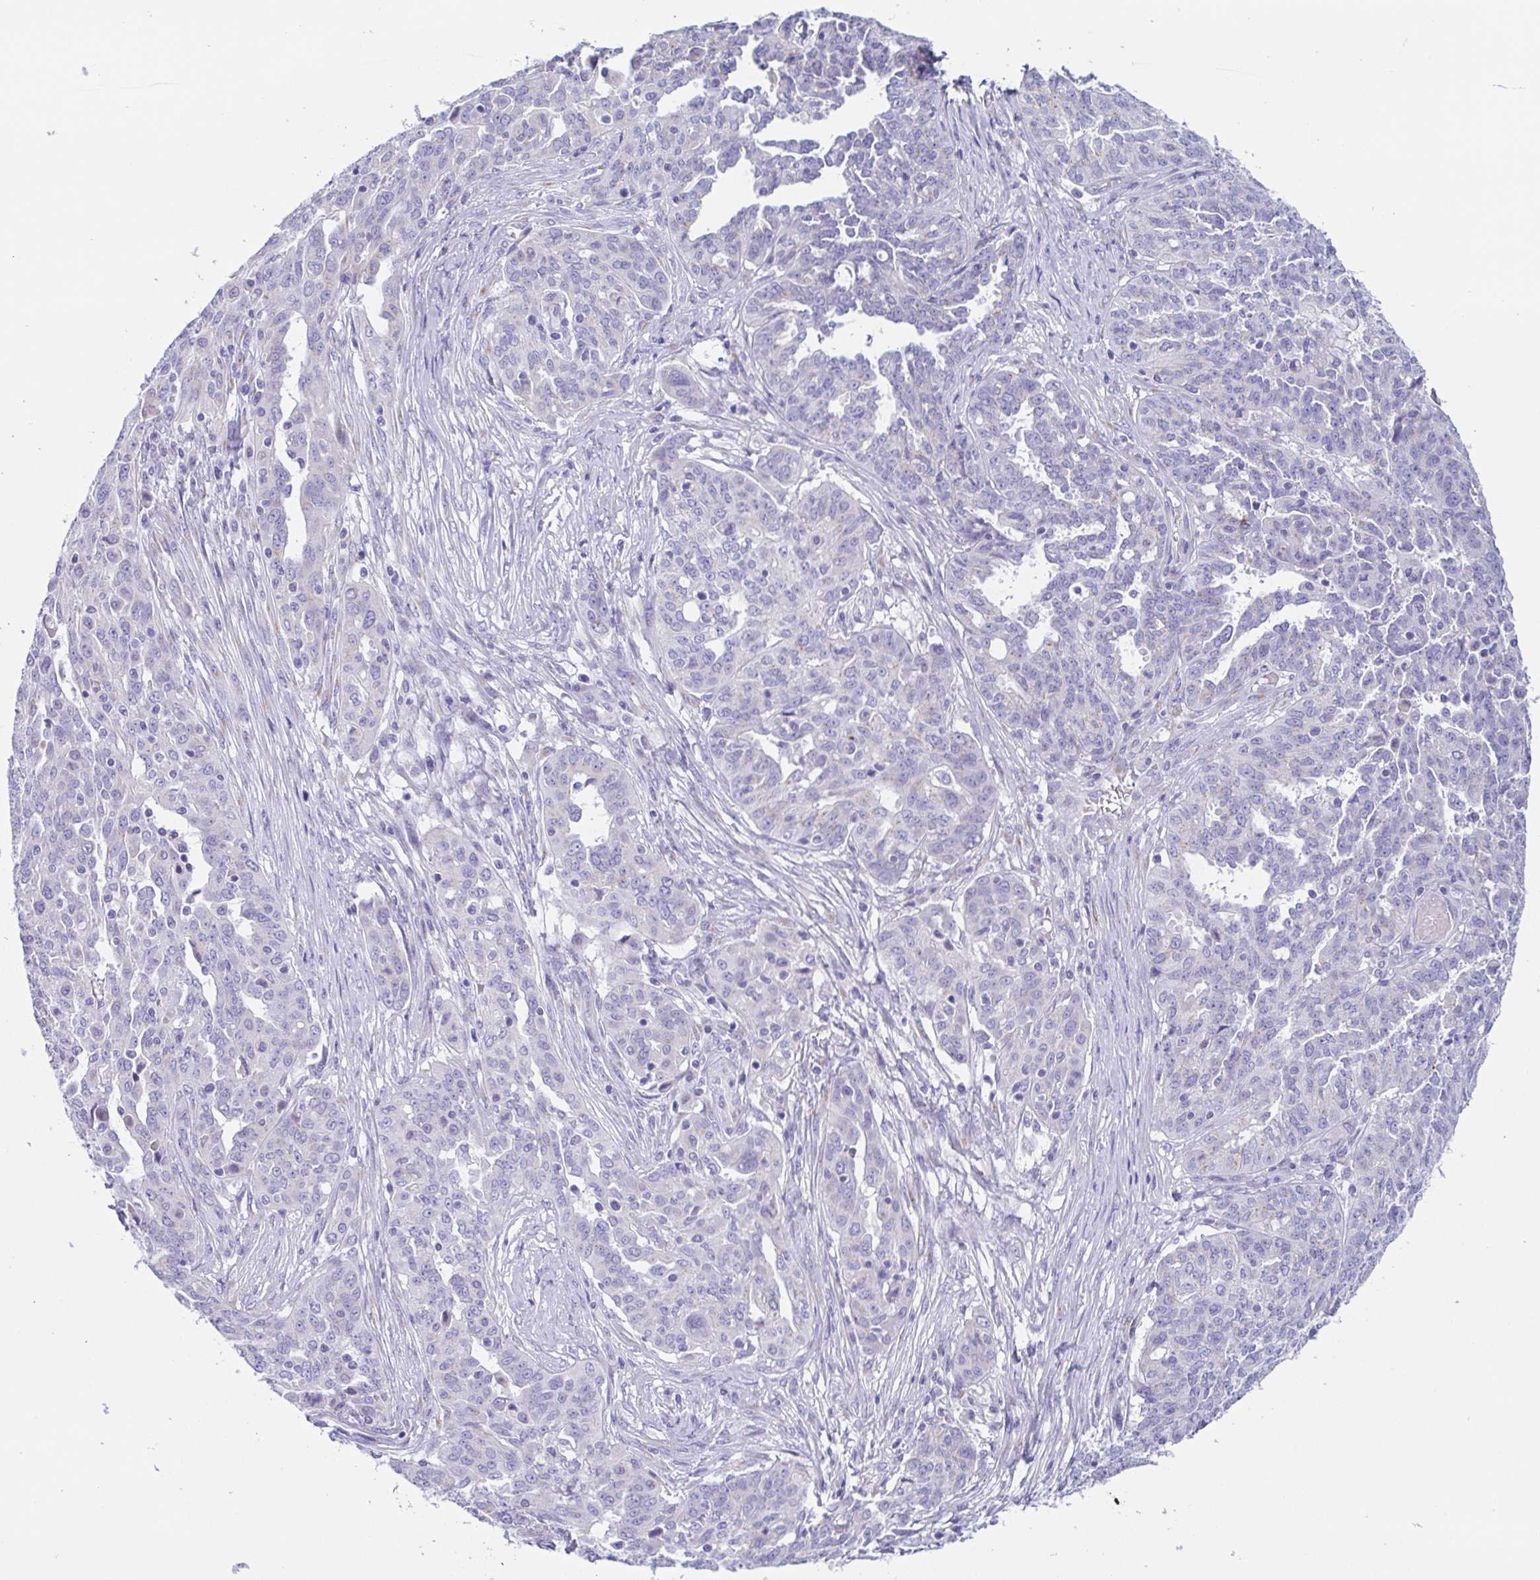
{"staining": {"intensity": "negative", "quantity": "none", "location": "none"}, "tissue": "ovarian cancer", "cell_type": "Tumor cells", "image_type": "cancer", "snomed": [{"axis": "morphology", "description": "Cystadenocarcinoma, serous, NOS"}, {"axis": "topography", "description": "Ovary"}], "caption": "An immunohistochemistry (IHC) photomicrograph of ovarian cancer is shown. There is no staining in tumor cells of ovarian cancer.", "gene": "SCG3", "patient": {"sex": "female", "age": 67}}